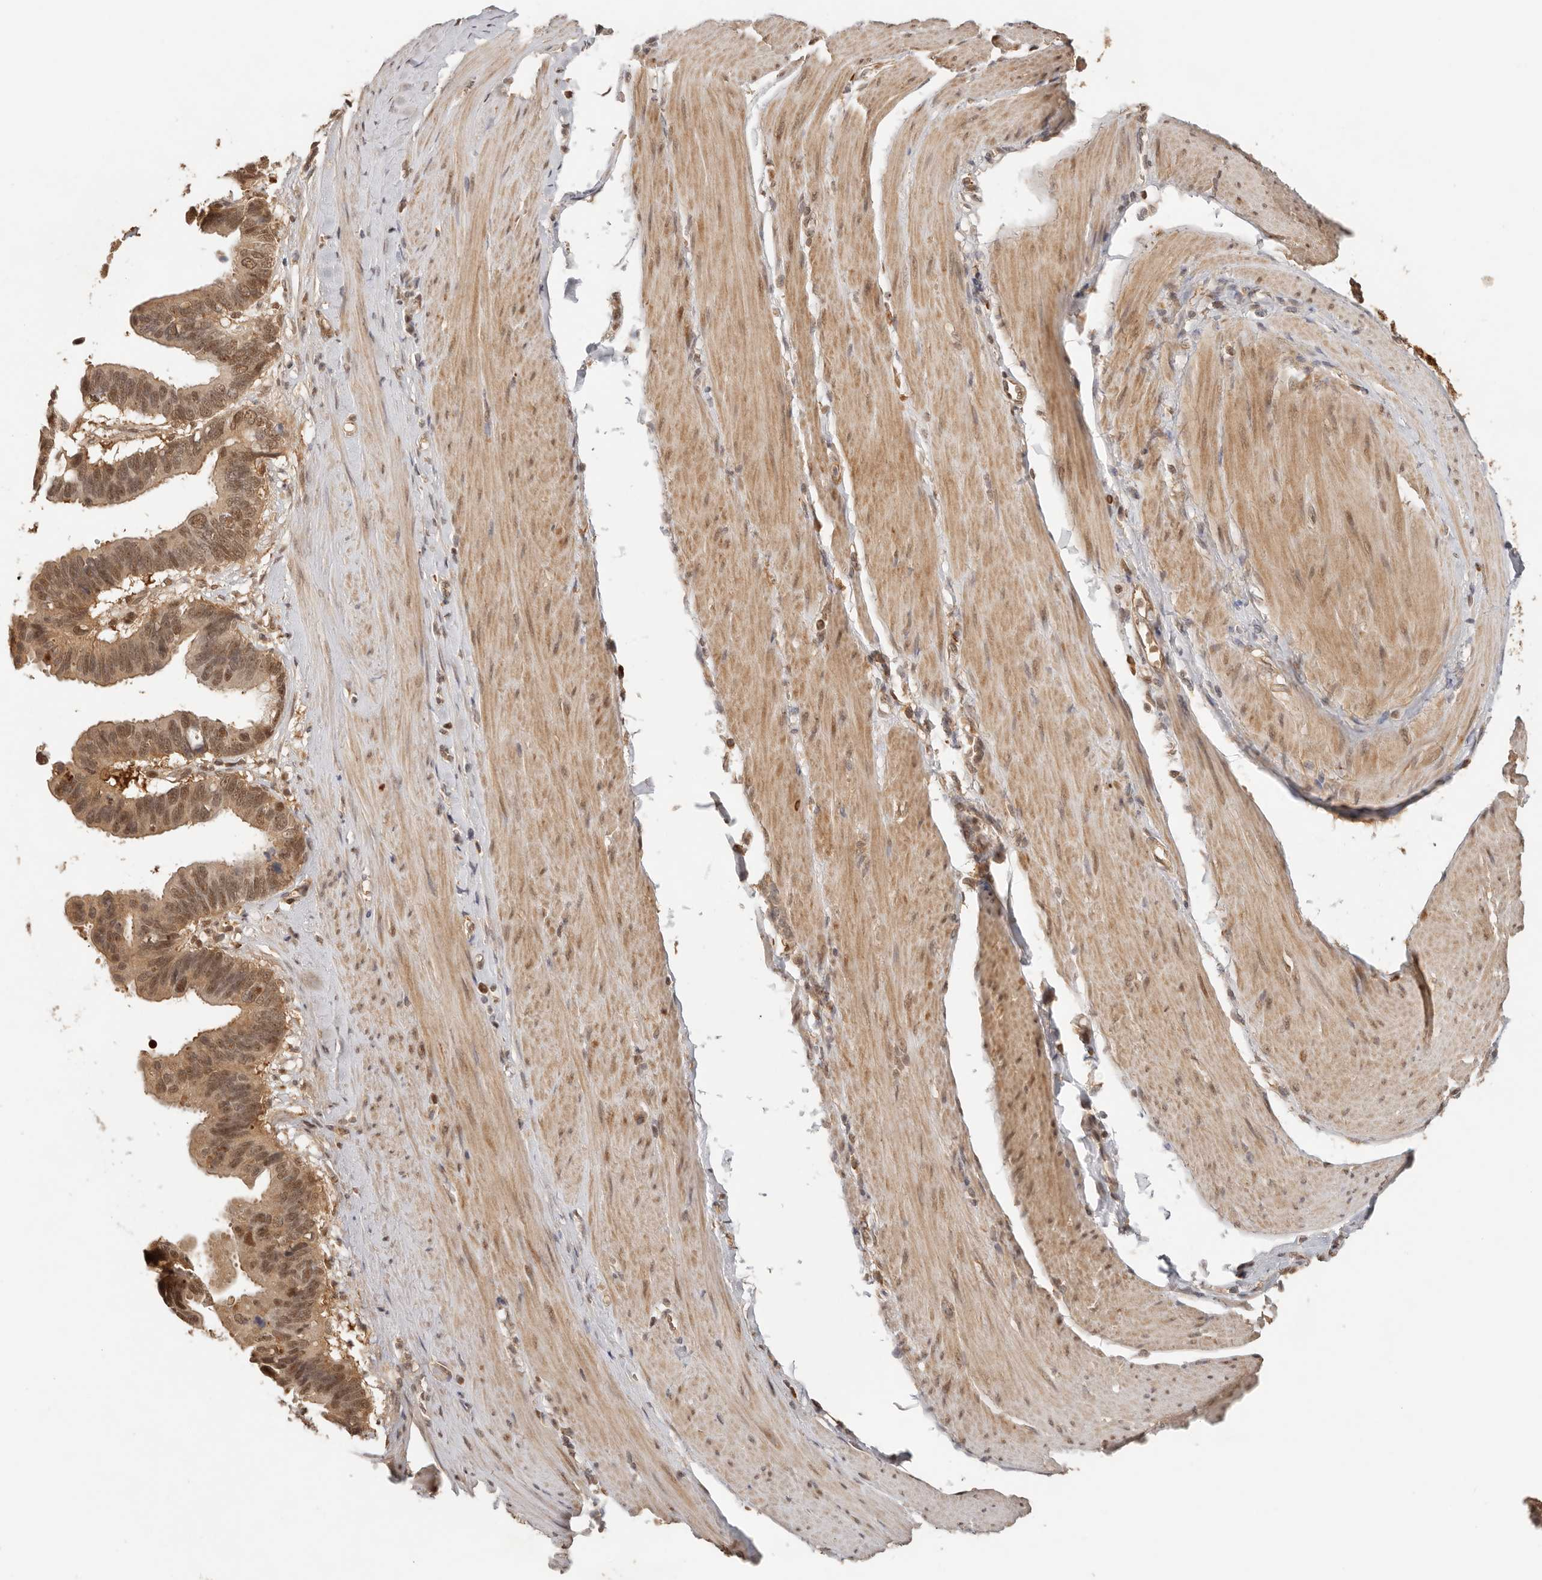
{"staining": {"intensity": "moderate", "quantity": ">75%", "location": "cytoplasmic/membranous,nuclear"}, "tissue": "pancreatic cancer", "cell_type": "Tumor cells", "image_type": "cancer", "snomed": [{"axis": "morphology", "description": "Adenocarcinoma, NOS"}, {"axis": "topography", "description": "Pancreas"}], "caption": "Pancreatic adenocarcinoma was stained to show a protein in brown. There is medium levels of moderate cytoplasmic/membranous and nuclear expression in approximately >75% of tumor cells.", "gene": "PSMA5", "patient": {"sex": "female", "age": 56}}